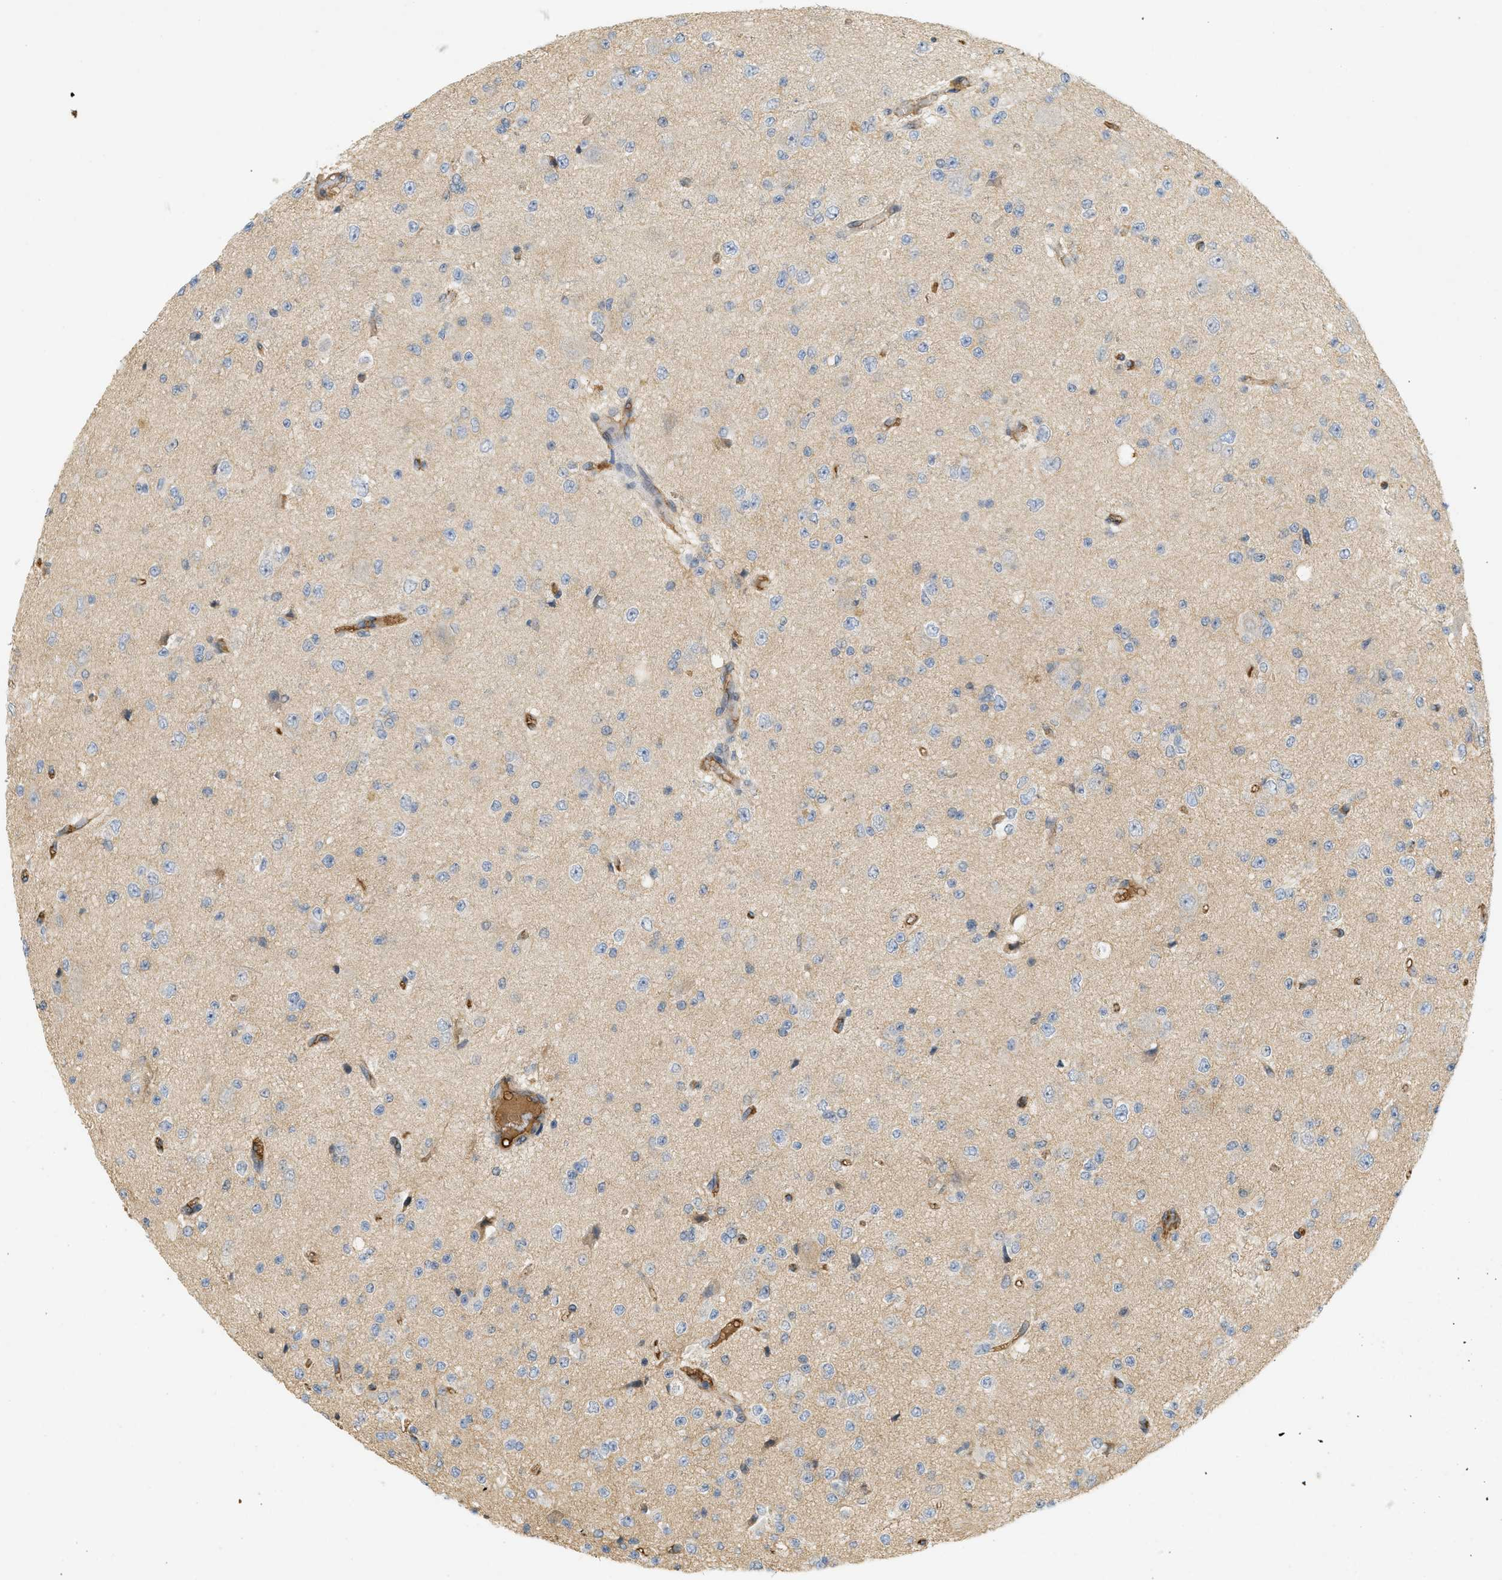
{"staining": {"intensity": "weak", "quantity": "<25%", "location": "cytoplasmic/membranous"}, "tissue": "glioma", "cell_type": "Tumor cells", "image_type": "cancer", "snomed": [{"axis": "morphology", "description": "Glioma, malignant, High grade"}, {"axis": "topography", "description": "pancreas cauda"}], "caption": "Protein analysis of malignant glioma (high-grade) reveals no significant positivity in tumor cells. (DAB immunohistochemistry (IHC), high magnification).", "gene": "F8", "patient": {"sex": "male", "age": 60}}